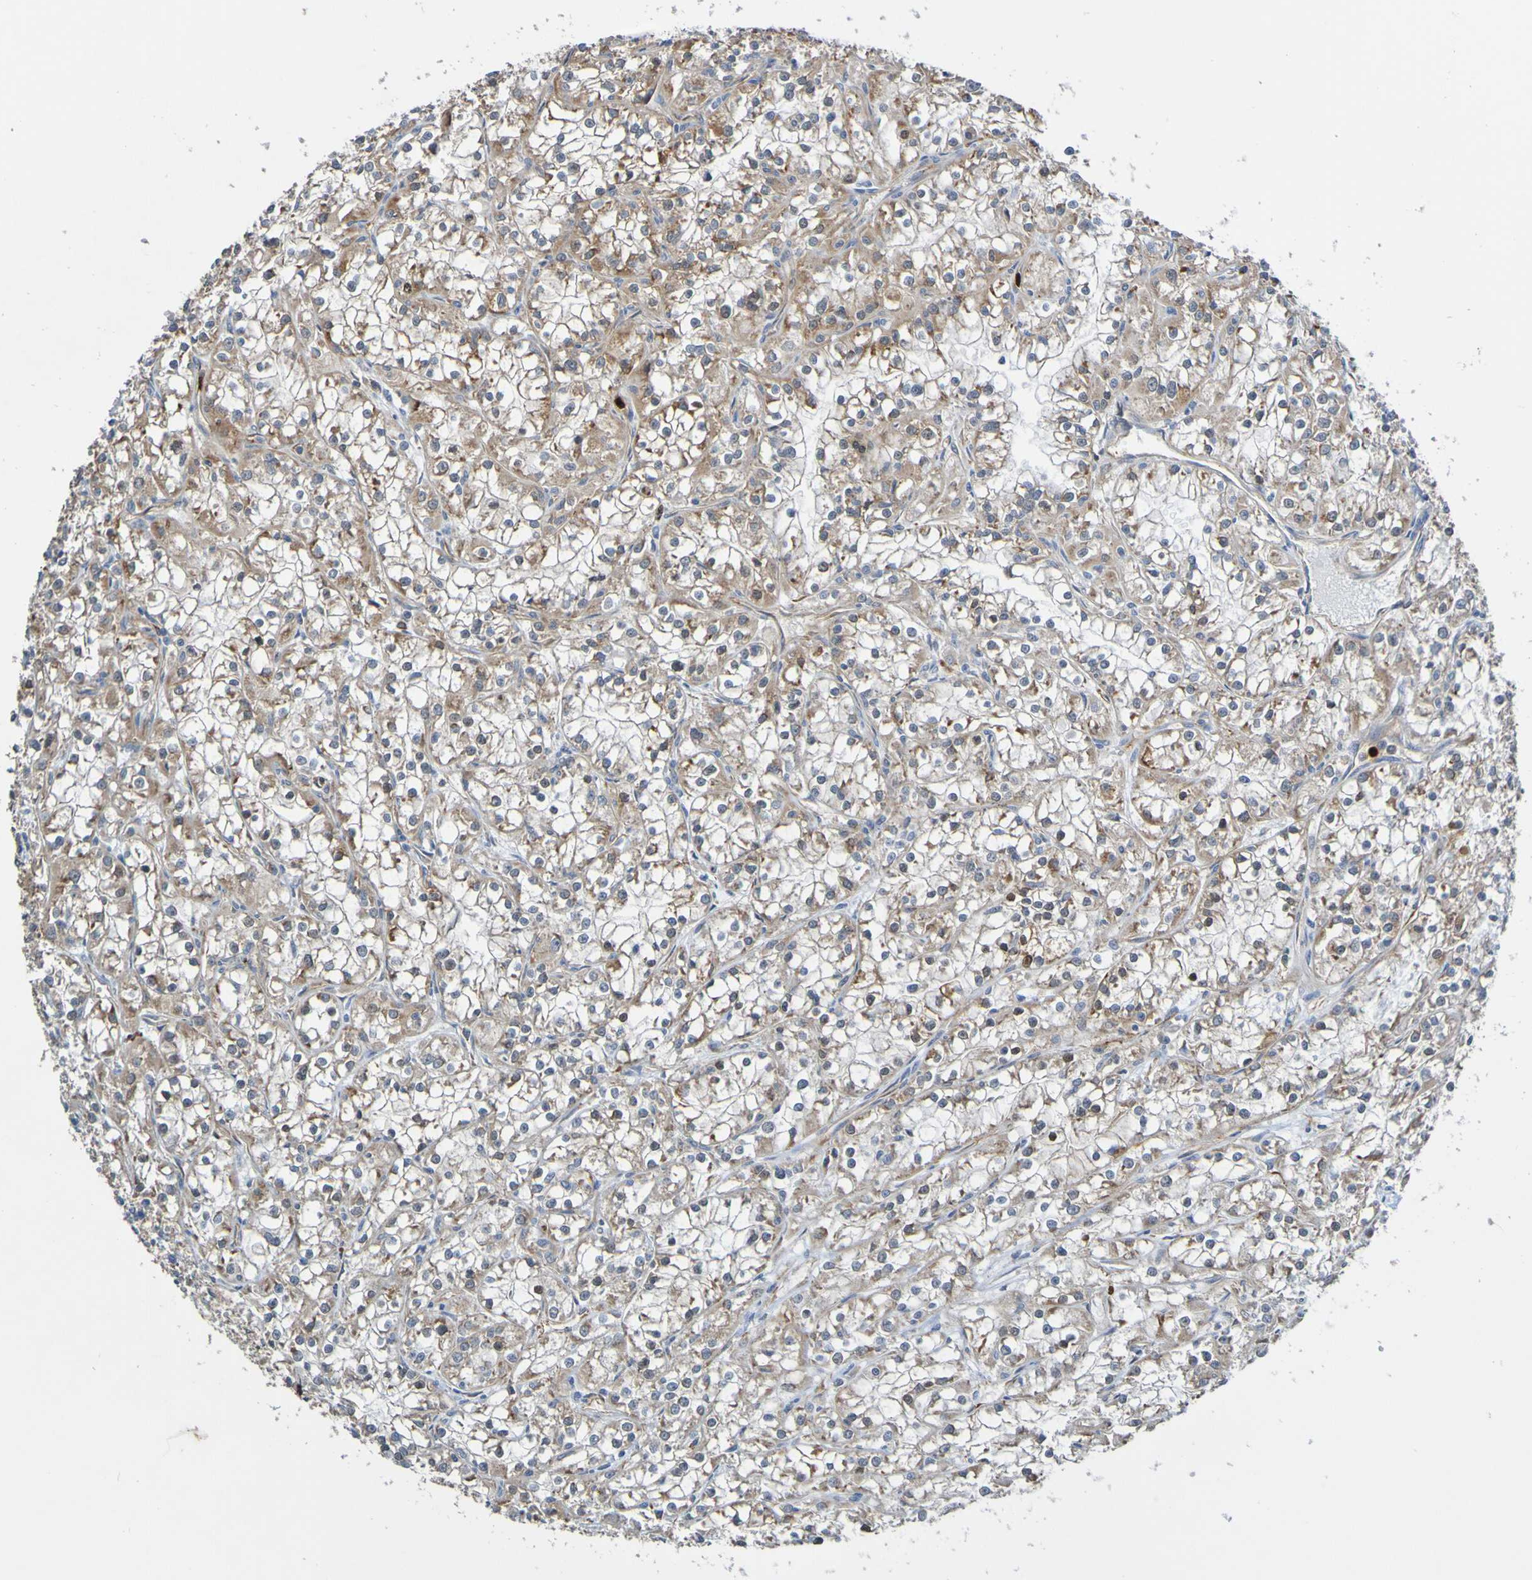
{"staining": {"intensity": "weak", "quantity": ">75%", "location": "cytoplasmic/membranous"}, "tissue": "renal cancer", "cell_type": "Tumor cells", "image_type": "cancer", "snomed": [{"axis": "morphology", "description": "Adenocarcinoma, NOS"}, {"axis": "topography", "description": "Kidney"}], "caption": "Weak cytoplasmic/membranous staining is appreciated in approximately >75% of tumor cells in adenocarcinoma (renal). (Brightfield microscopy of DAB IHC at high magnification).", "gene": "ST8SIA6", "patient": {"sex": "female", "age": 52}}